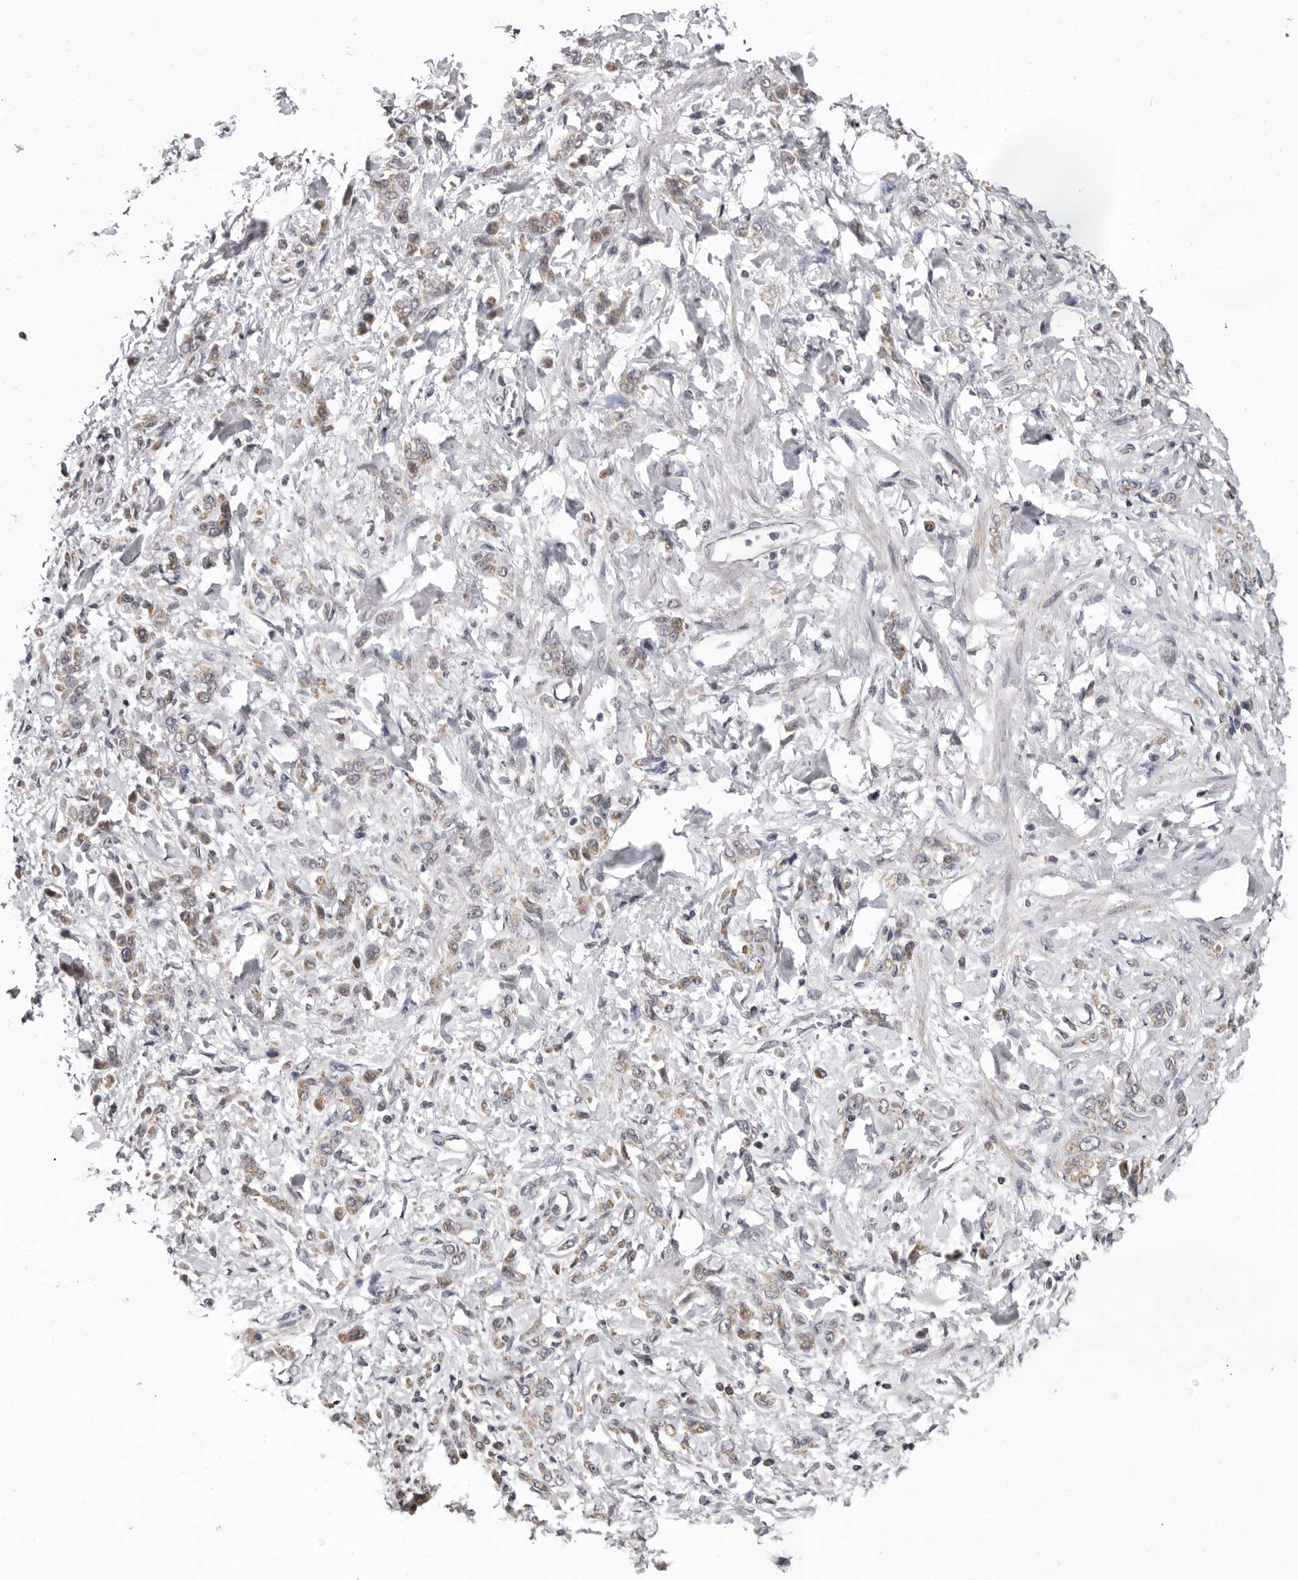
{"staining": {"intensity": "weak", "quantity": ">75%", "location": "cytoplasmic/membranous"}, "tissue": "stomach cancer", "cell_type": "Tumor cells", "image_type": "cancer", "snomed": [{"axis": "morphology", "description": "Normal tissue, NOS"}, {"axis": "morphology", "description": "Adenocarcinoma, NOS"}, {"axis": "topography", "description": "Stomach"}], "caption": "Protein expression analysis of human stomach adenocarcinoma reveals weak cytoplasmic/membranous positivity in approximately >75% of tumor cells. The staining was performed using DAB, with brown indicating positive protein expression. Nuclei are stained blue with hematoxylin.", "gene": "MOGAT2", "patient": {"sex": "male", "age": 82}}